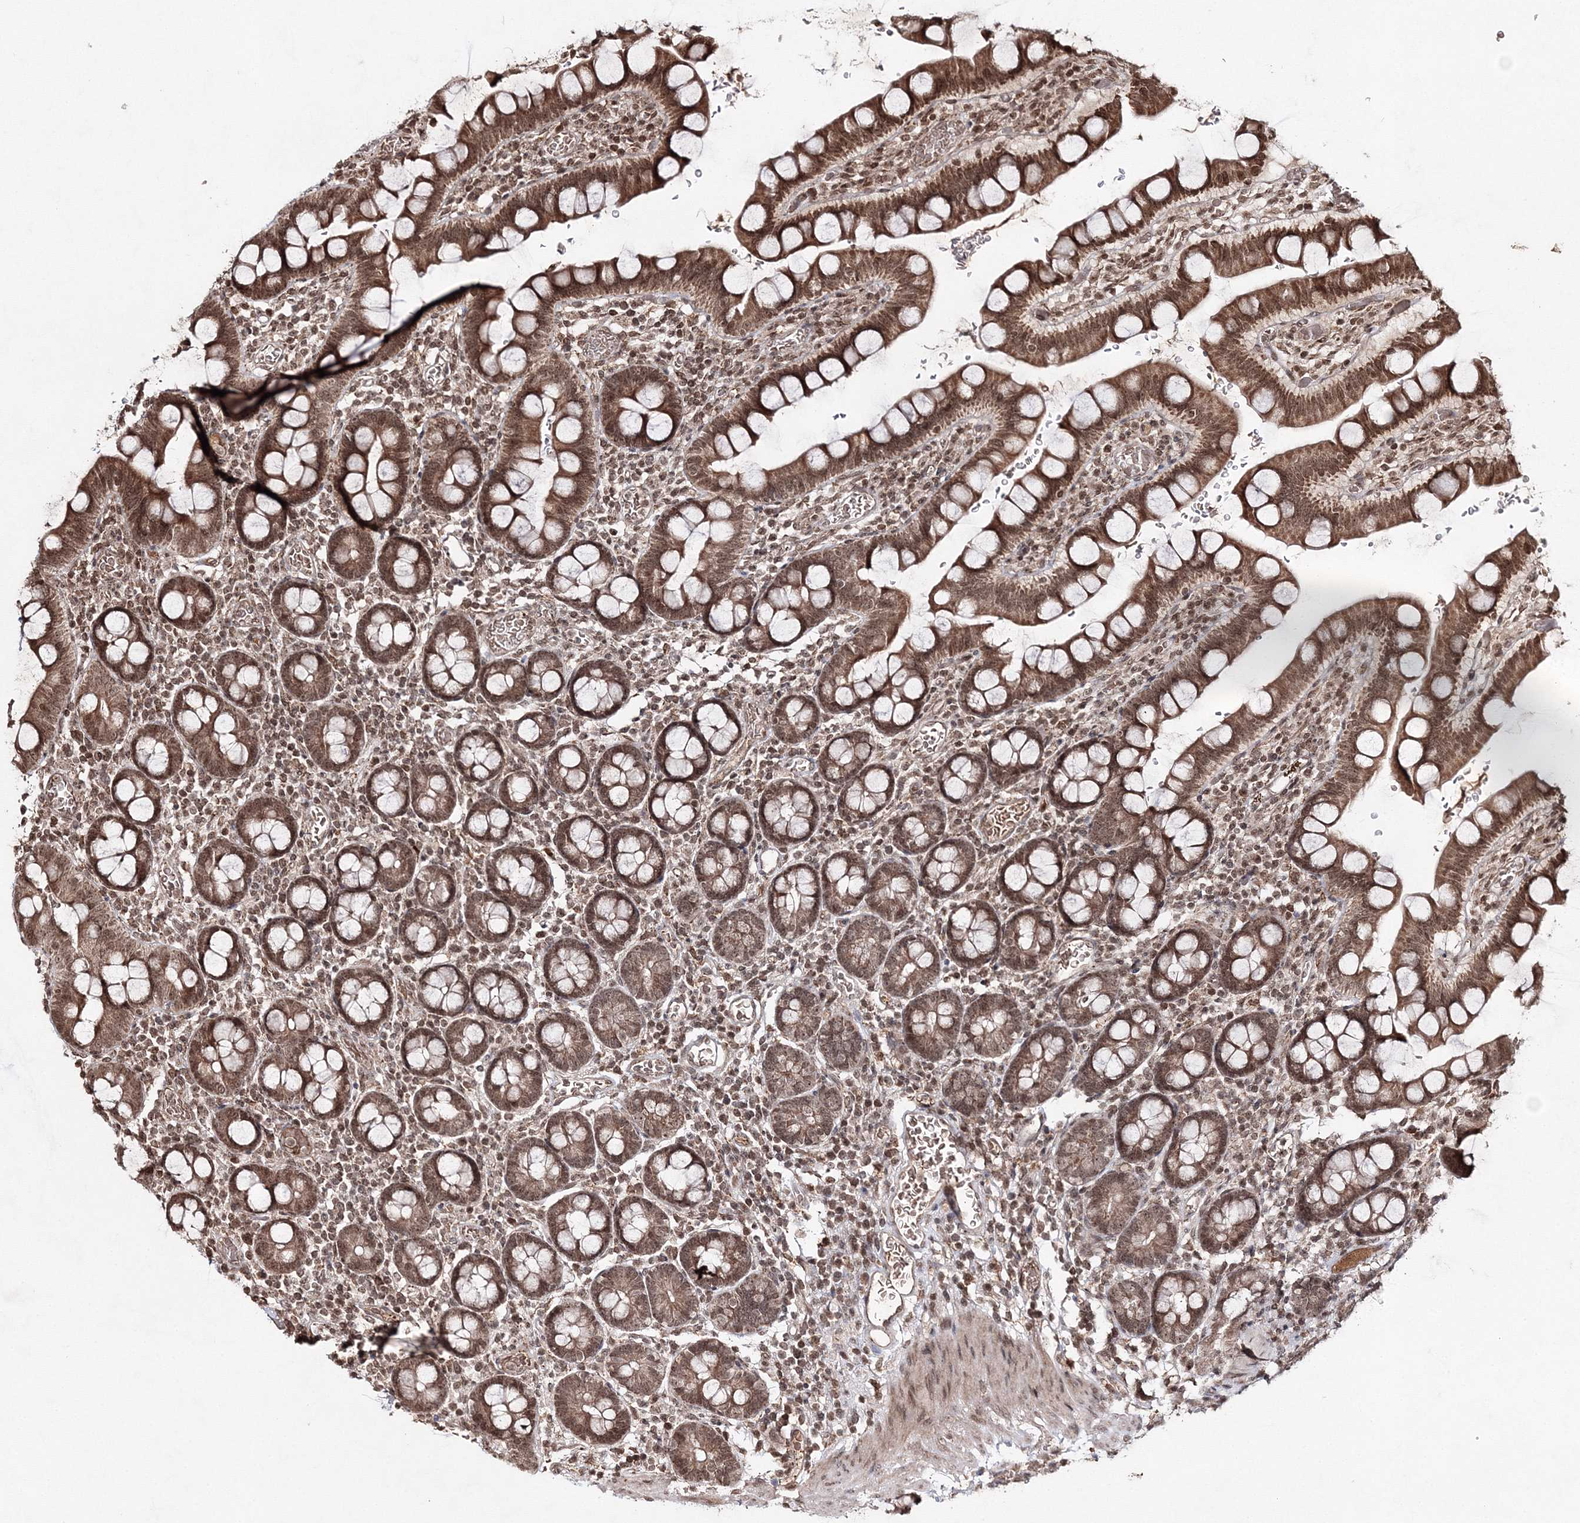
{"staining": {"intensity": "moderate", "quantity": ">75%", "location": "cytoplasmic/membranous,nuclear"}, "tissue": "small intestine", "cell_type": "Glandular cells", "image_type": "normal", "snomed": [{"axis": "morphology", "description": "Normal tissue, NOS"}, {"axis": "topography", "description": "Stomach, upper"}, {"axis": "topography", "description": "Stomach, lower"}, {"axis": "topography", "description": "Small intestine"}], "caption": "Glandular cells reveal medium levels of moderate cytoplasmic/membranous,nuclear expression in approximately >75% of cells in normal small intestine. (IHC, brightfield microscopy, high magnification).", "gene": "CARM1", "patient": {"sex": "male", "age": 68}}